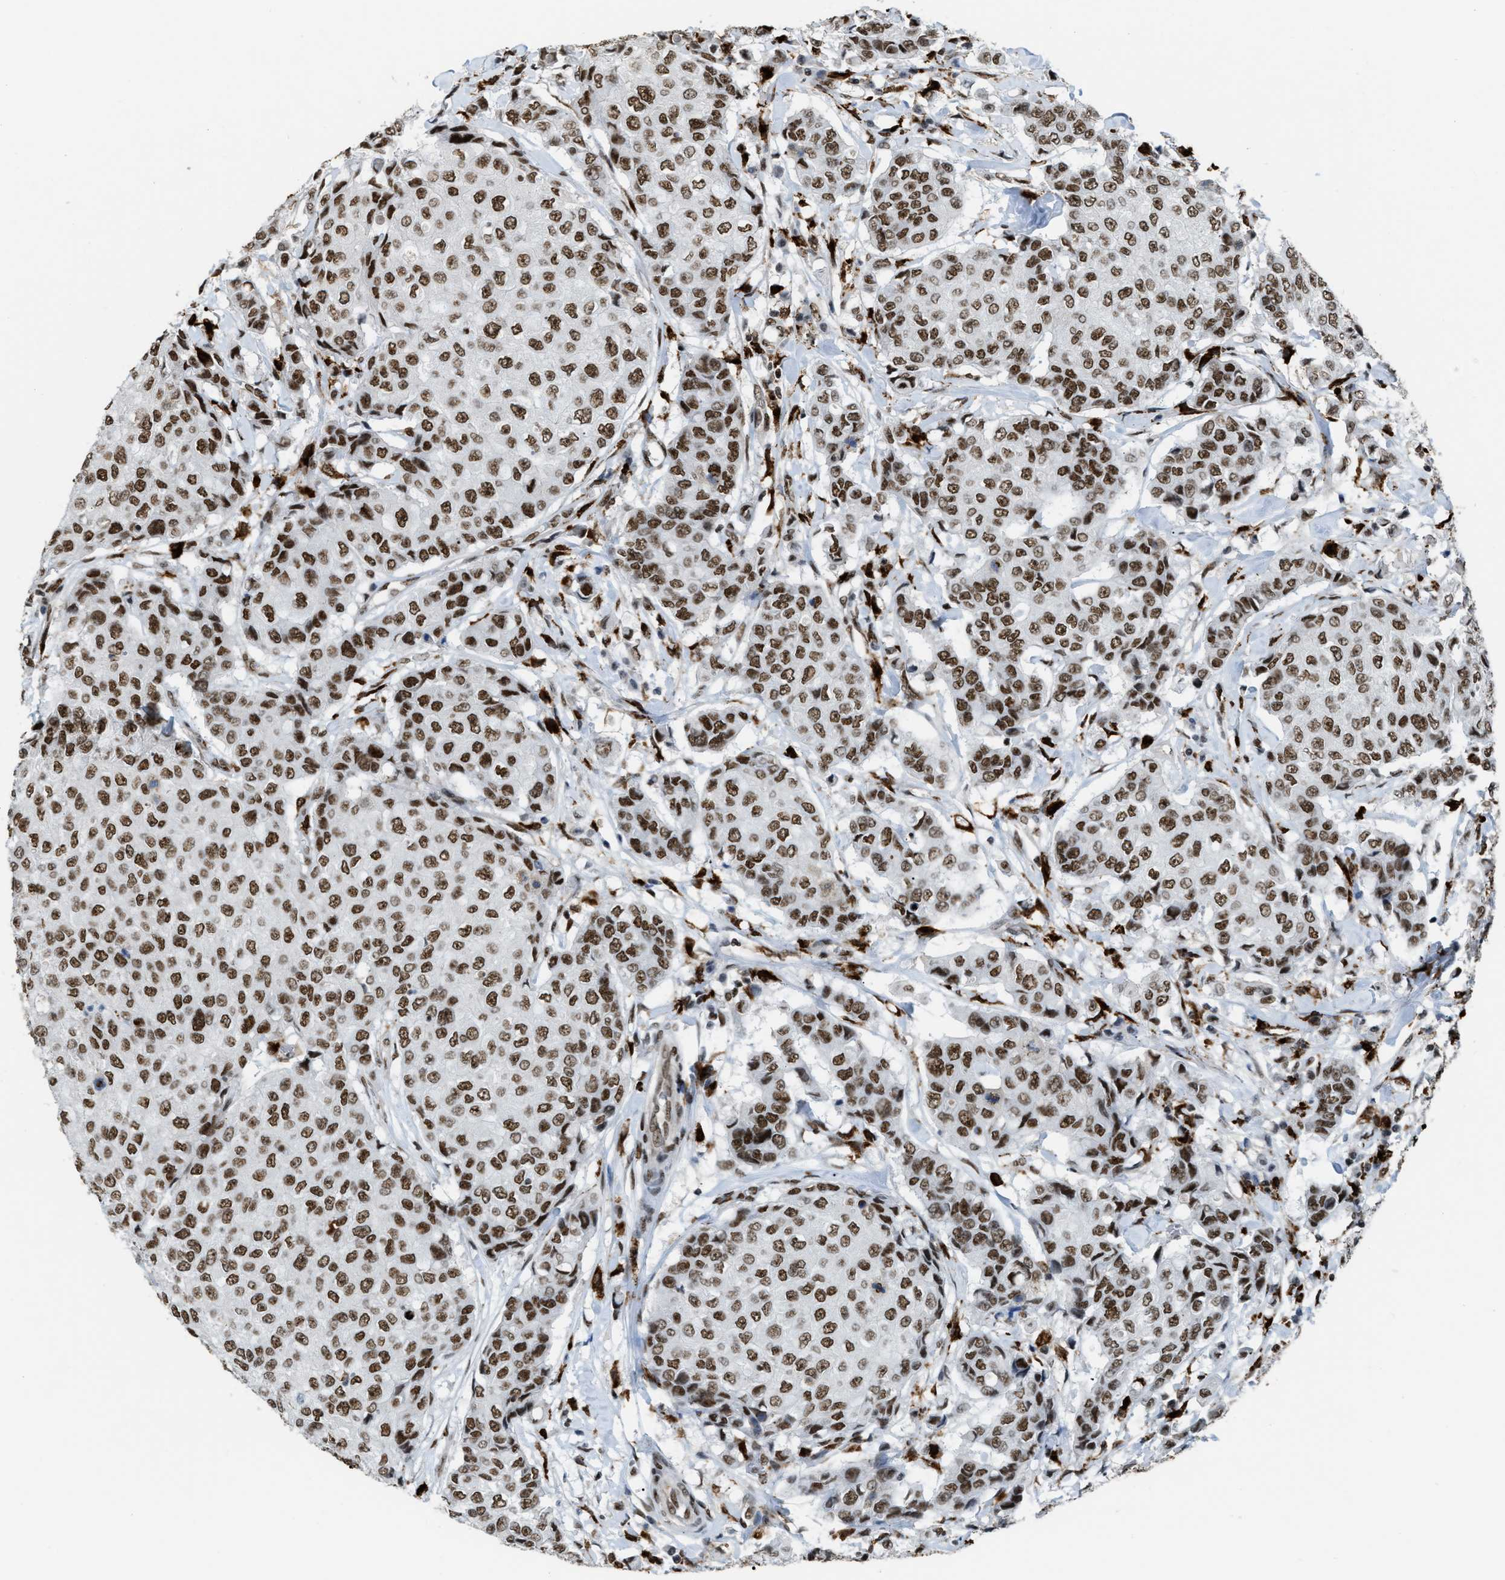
{"staining": {"intensity": "moderate", "quantity": ">75%", "location": "cytoplasmic/membranous,nuclear"}, "tissue": "breast cancer", "cell_type": "Tumor cells", "image_type": "cancer", "snomed": [{"axis": "morphology", "description": "Duct carcinoma"}, {"axis": "topography", "description": "Breast"}], "caption": "The histopathology image exhibits immunohistochemical staining of breast invasive ductal carcinoma. There is moderate cytoplasmic/membranous and nuclear positivity is seen in about >75% of tumor cells. The staining is performed using DAB brown chromogen to label protein expression. The nuclei are counter-stained blue using hematoxylin.", "gene": "NUMA1", "patient": {"sex": "female", "age": 27}}